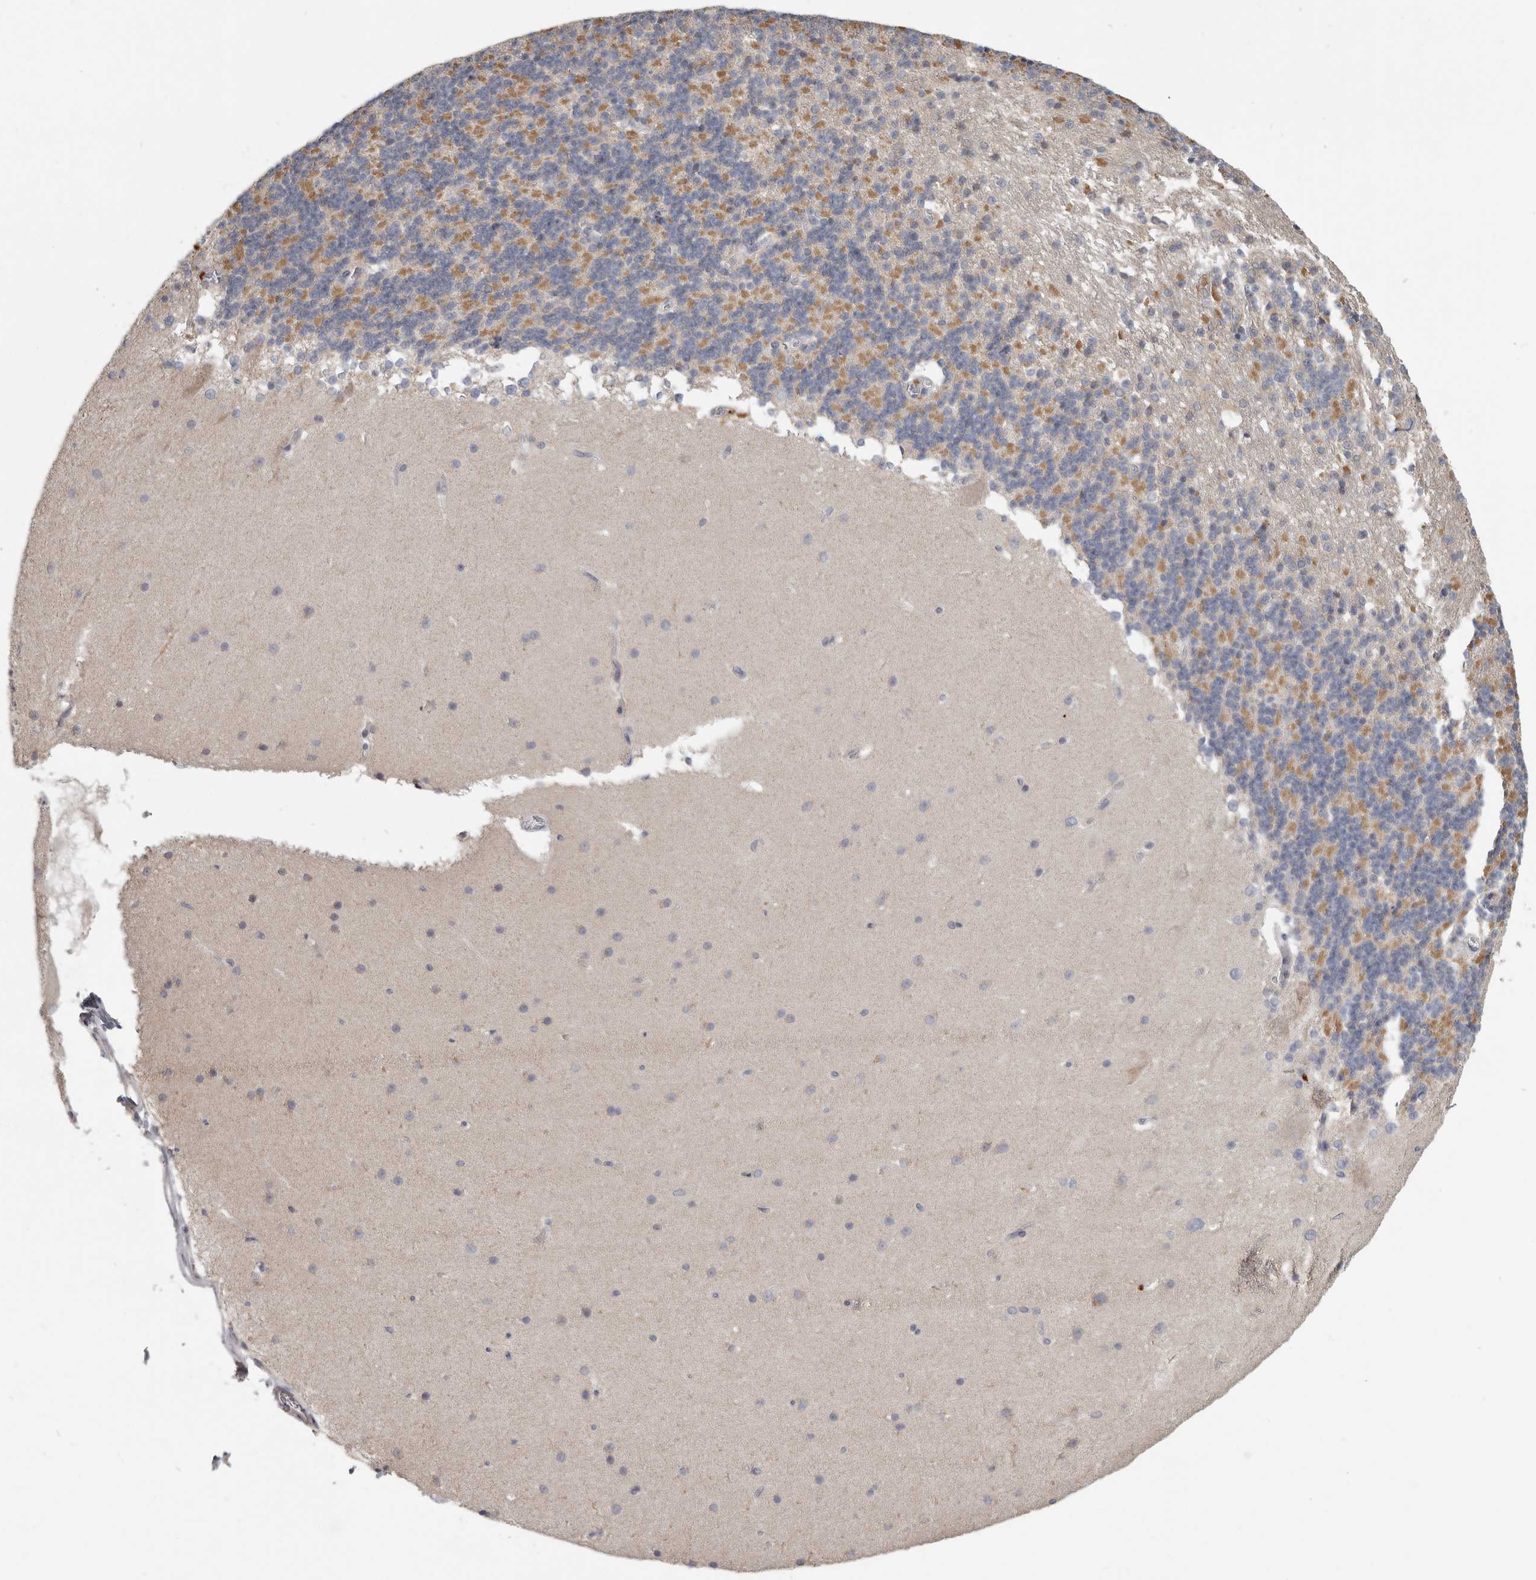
{"staining": {"intensity": "moderate", "quantity": "25%-75%", "location": "cytoplasmic/membranous"}, "tissue": "cerebellum", "cell_type": "Cells in granular layer", "image_type": "normal", "snomed": [{"axis": "morphology", "description": "Normal tissue, NOS"}, {"axis": "topography", "description": "Cerebellum"}], "caption": "Immunohistochemical staining of benign cerebellum shows medium levels of moderate cytoplasmic/membranous positivity in about 25%-75% of cells in granular layer.", "gene": "UNK", "patient": {"sex": "female", "age": 19}}